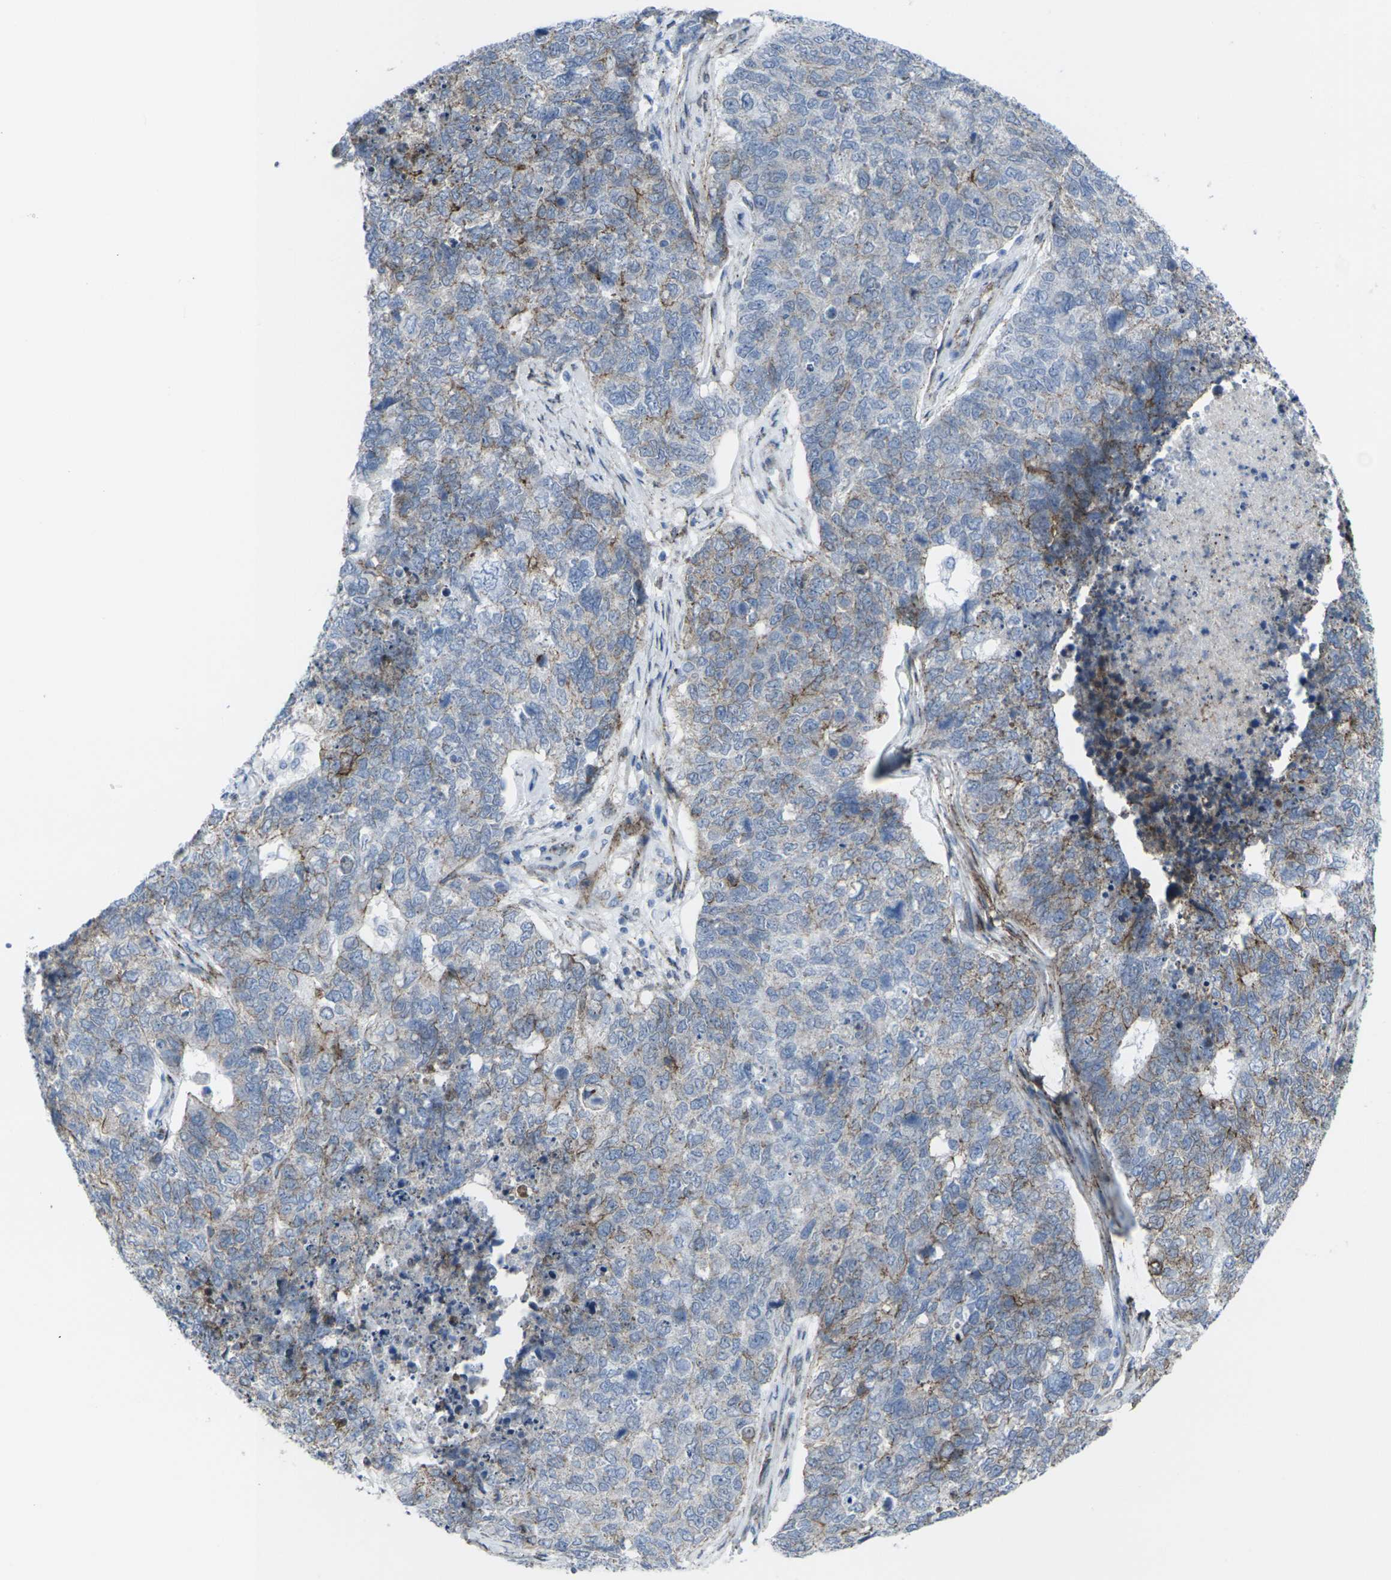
{"staining": {"intensity": "weak", "quantity": "25%-75%", "location": "cytoplasmic/membranous"}, "tissue": "cervical cancer", "cell_type": "Tumor cells", "image_type": "cancer", "snomed": [{"axis": "morphology", "description": "Squamous cell carcinoma, NOS"}, {"axis": "topography", "description": "Cervix"}], "caption": "Tumor cells show weak cytoplasmic/membranous staining in approximately 25%-75% of cells in cervical squamous cell carcinoma. Nuclei are stained in blue.", "gene": "CDH11", "patient": {"sex": "female", "age": 63}}